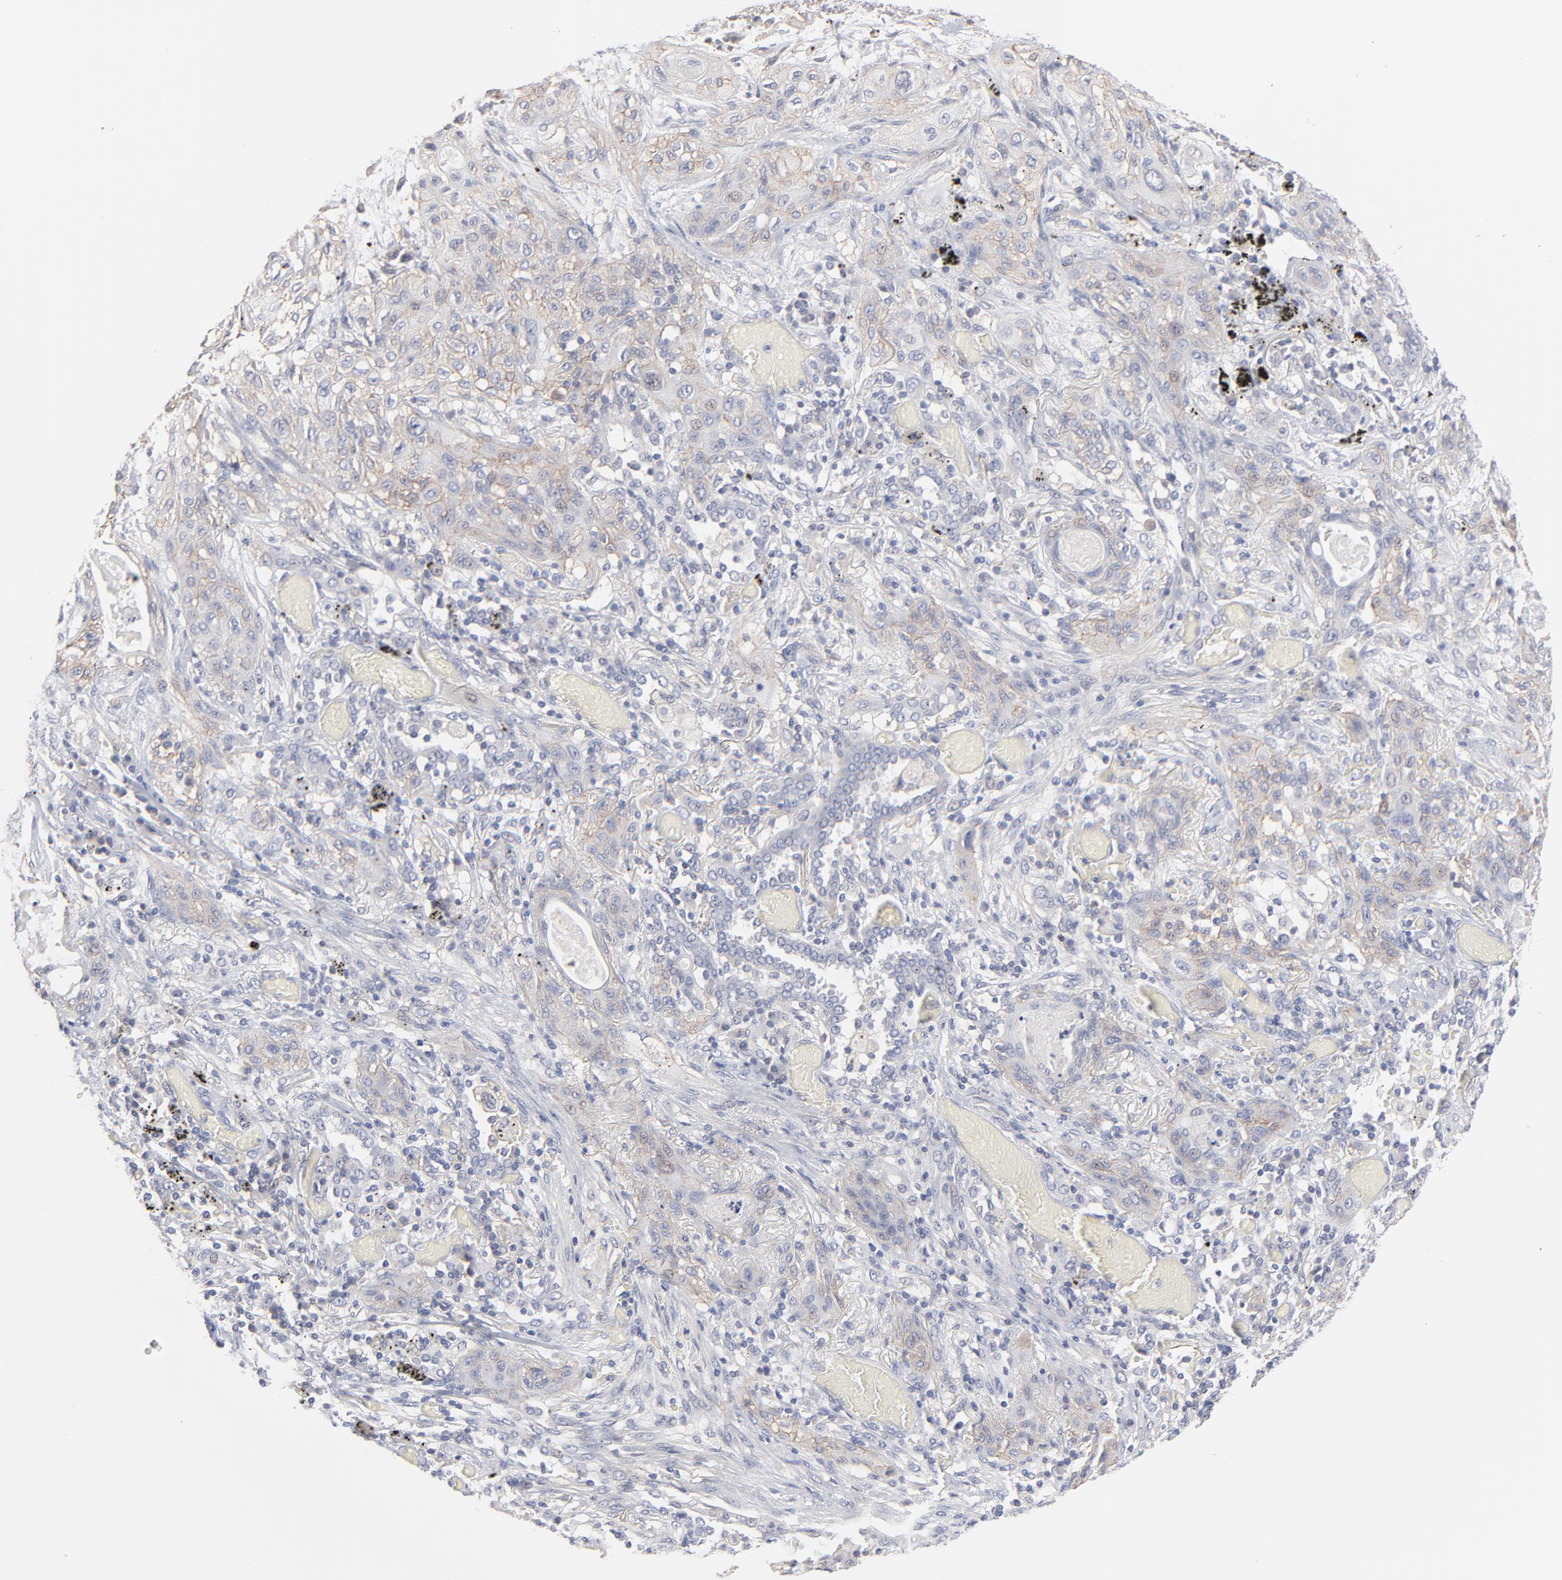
{"staining": {"intensity": "moderate", "quantity": "25%-75%", "location": "cytoplasmic/membranous"}, "tissue": "lung cancer", "cell_type": "Tumor cells", "image_type": "cancer", "snomed": [{"axis": "morphology", "description": "Squamous cell carcinoma, NOS"}, {"axis": "topography", "description": "Lung"}], "caption": "Protein expression by immunohistochemistry shows moderate cytoplasmic/membranous positivity in approximately 25%-75% of tumor cells in lung cancer.", "gene": "SLC16A1", "patient": {"sex": "female", "age": 47}}